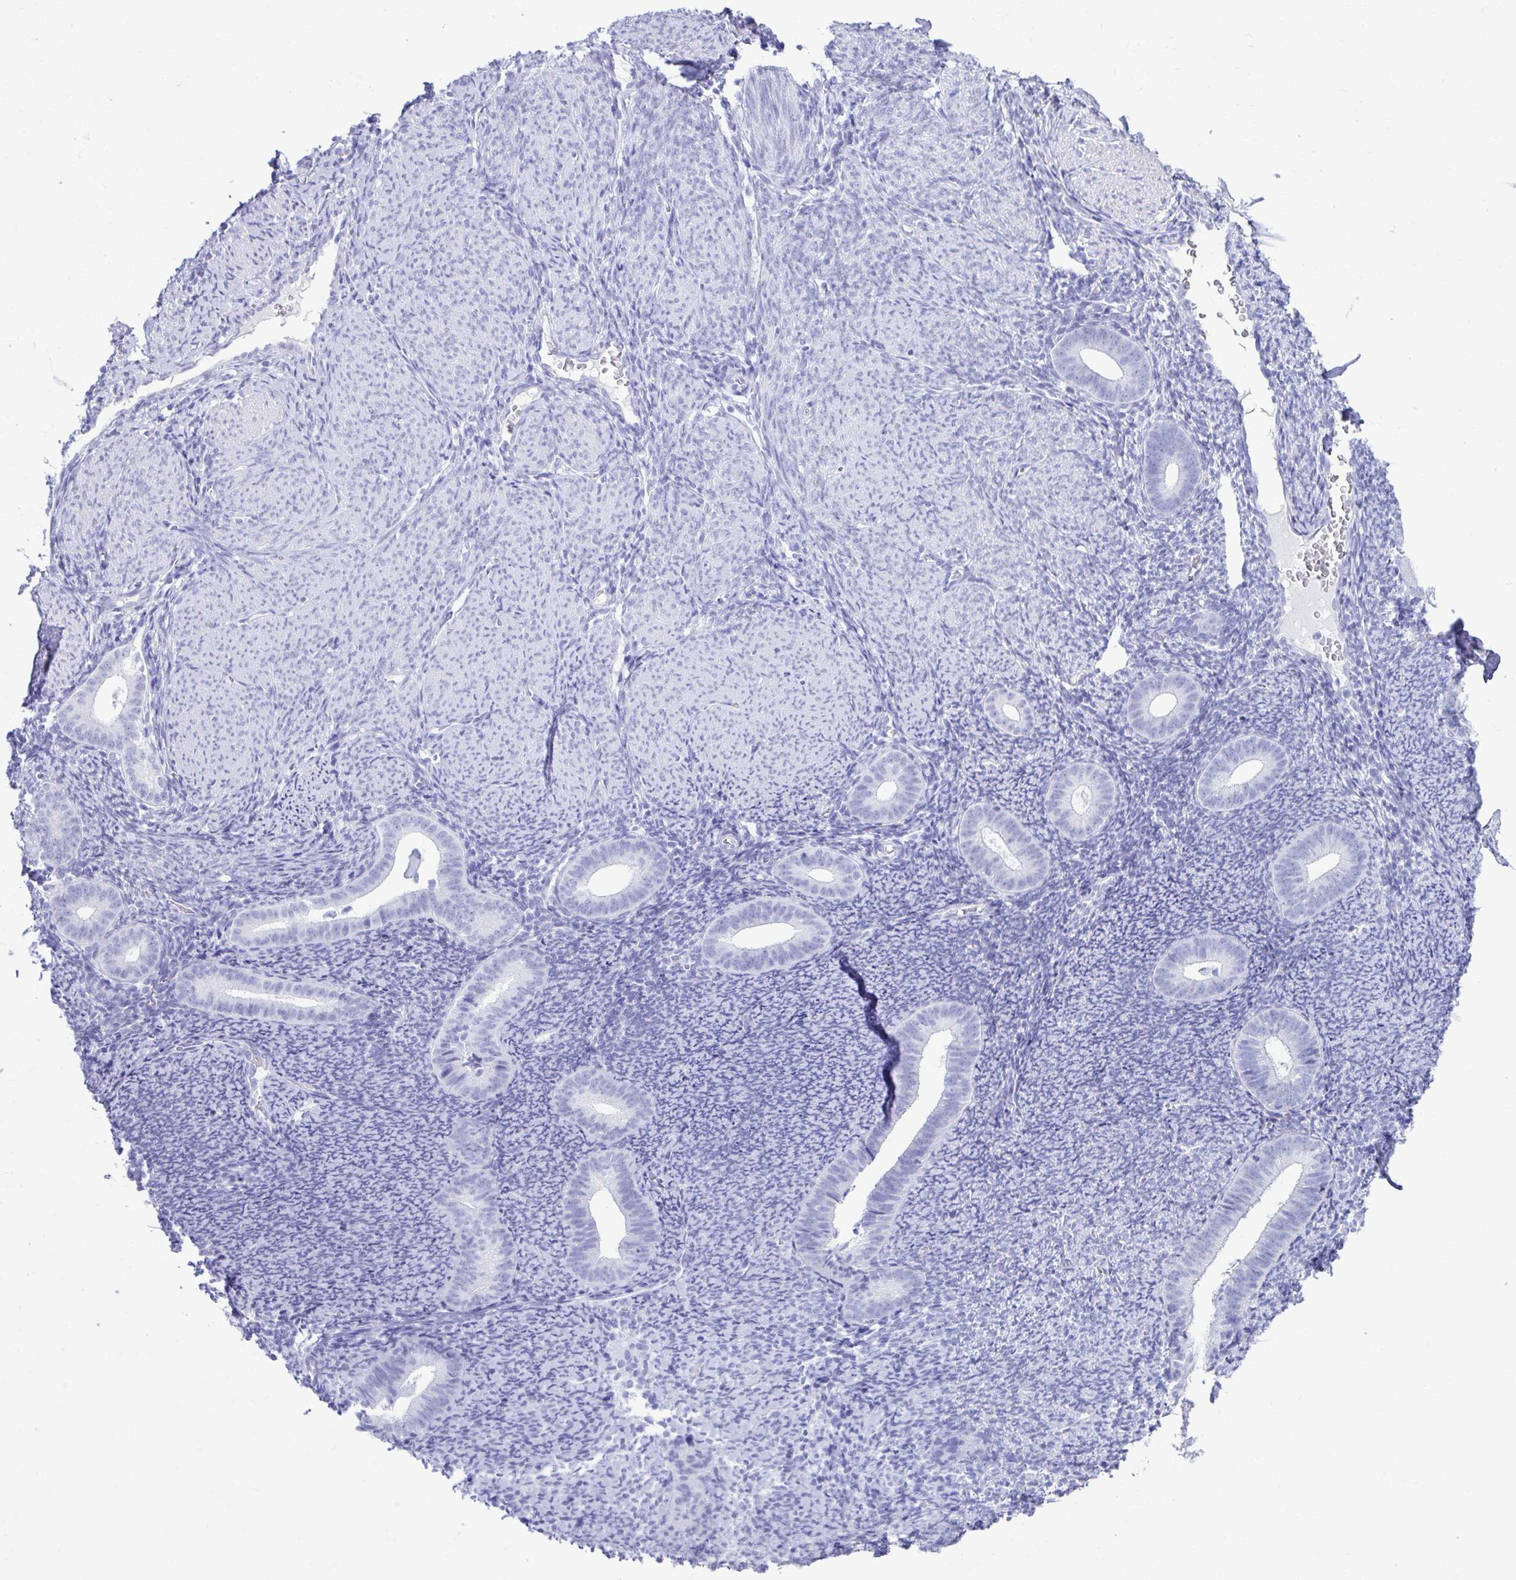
{"staining": {"intensity": "negative", "quantity": "none", "location": "none"}, "tissue": "endometrium", "cell_type": "Cells in endometrial stroma", "image_type": "normal", "snomed": [{"axis": "morphology", "description": "Normal tissue, NOS"}, {"axis": "topography", "description": "Endometrium"}], "caption": "The immunohistochemistry (IHC) image has no significant positivity in cells in endometrial stroma of endometrium. Nuclei are stained in blue.", "gene": "ATP4B", "patient": {"sex": "female", "age": 39}}